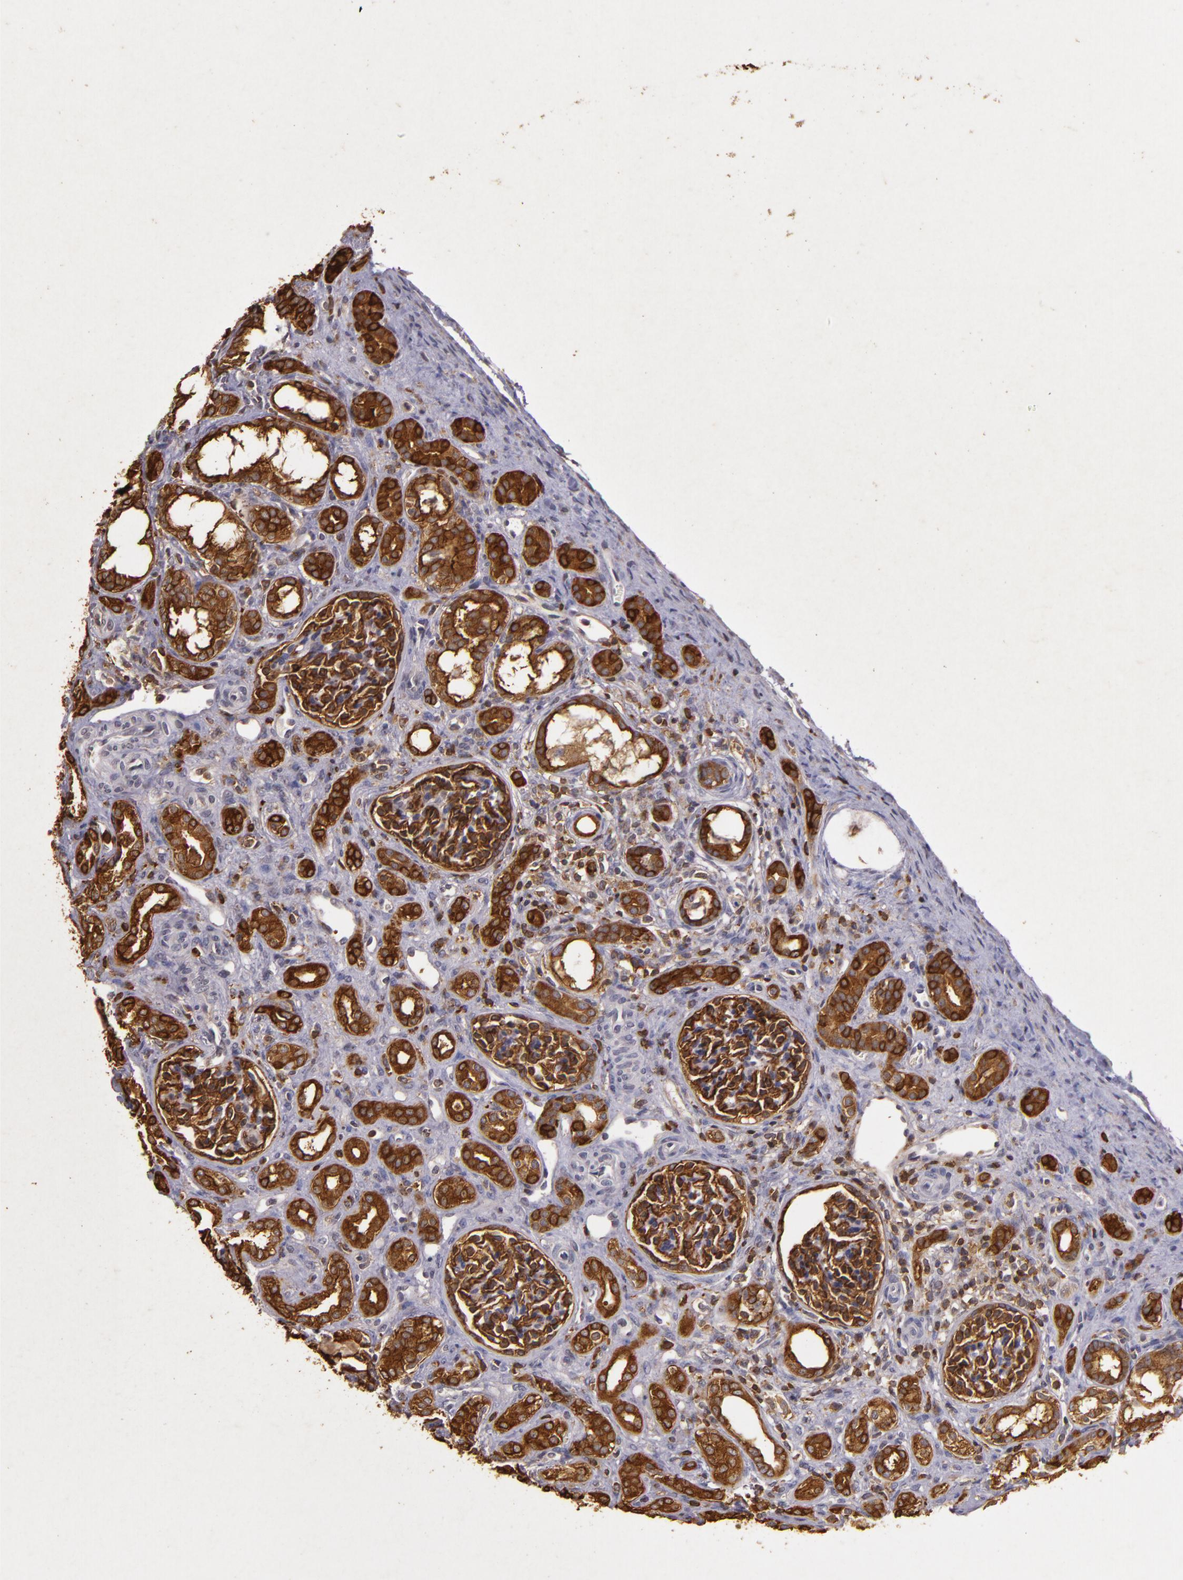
{"staining": {"intensity": "strong", "quantity": ">75%", "location": "cytoplasmic/membranous,nuclear"}, "tissue": "kidney", "cell_type": "Cells in glomeruli", "image_type": "normal", "snomed": [{"axis": "morphology", "description": "Normal tissue, NOS"}, {"axis": "topography", "description": "Kidney"}], "caption": "Strong cytoplasmic/membranous,nuclear protein staining is identified in about >75% of cells in glomeruli in kidney.", "gene": "SLC9A3R1", "patient": {"sex": "male", "age": 7}}